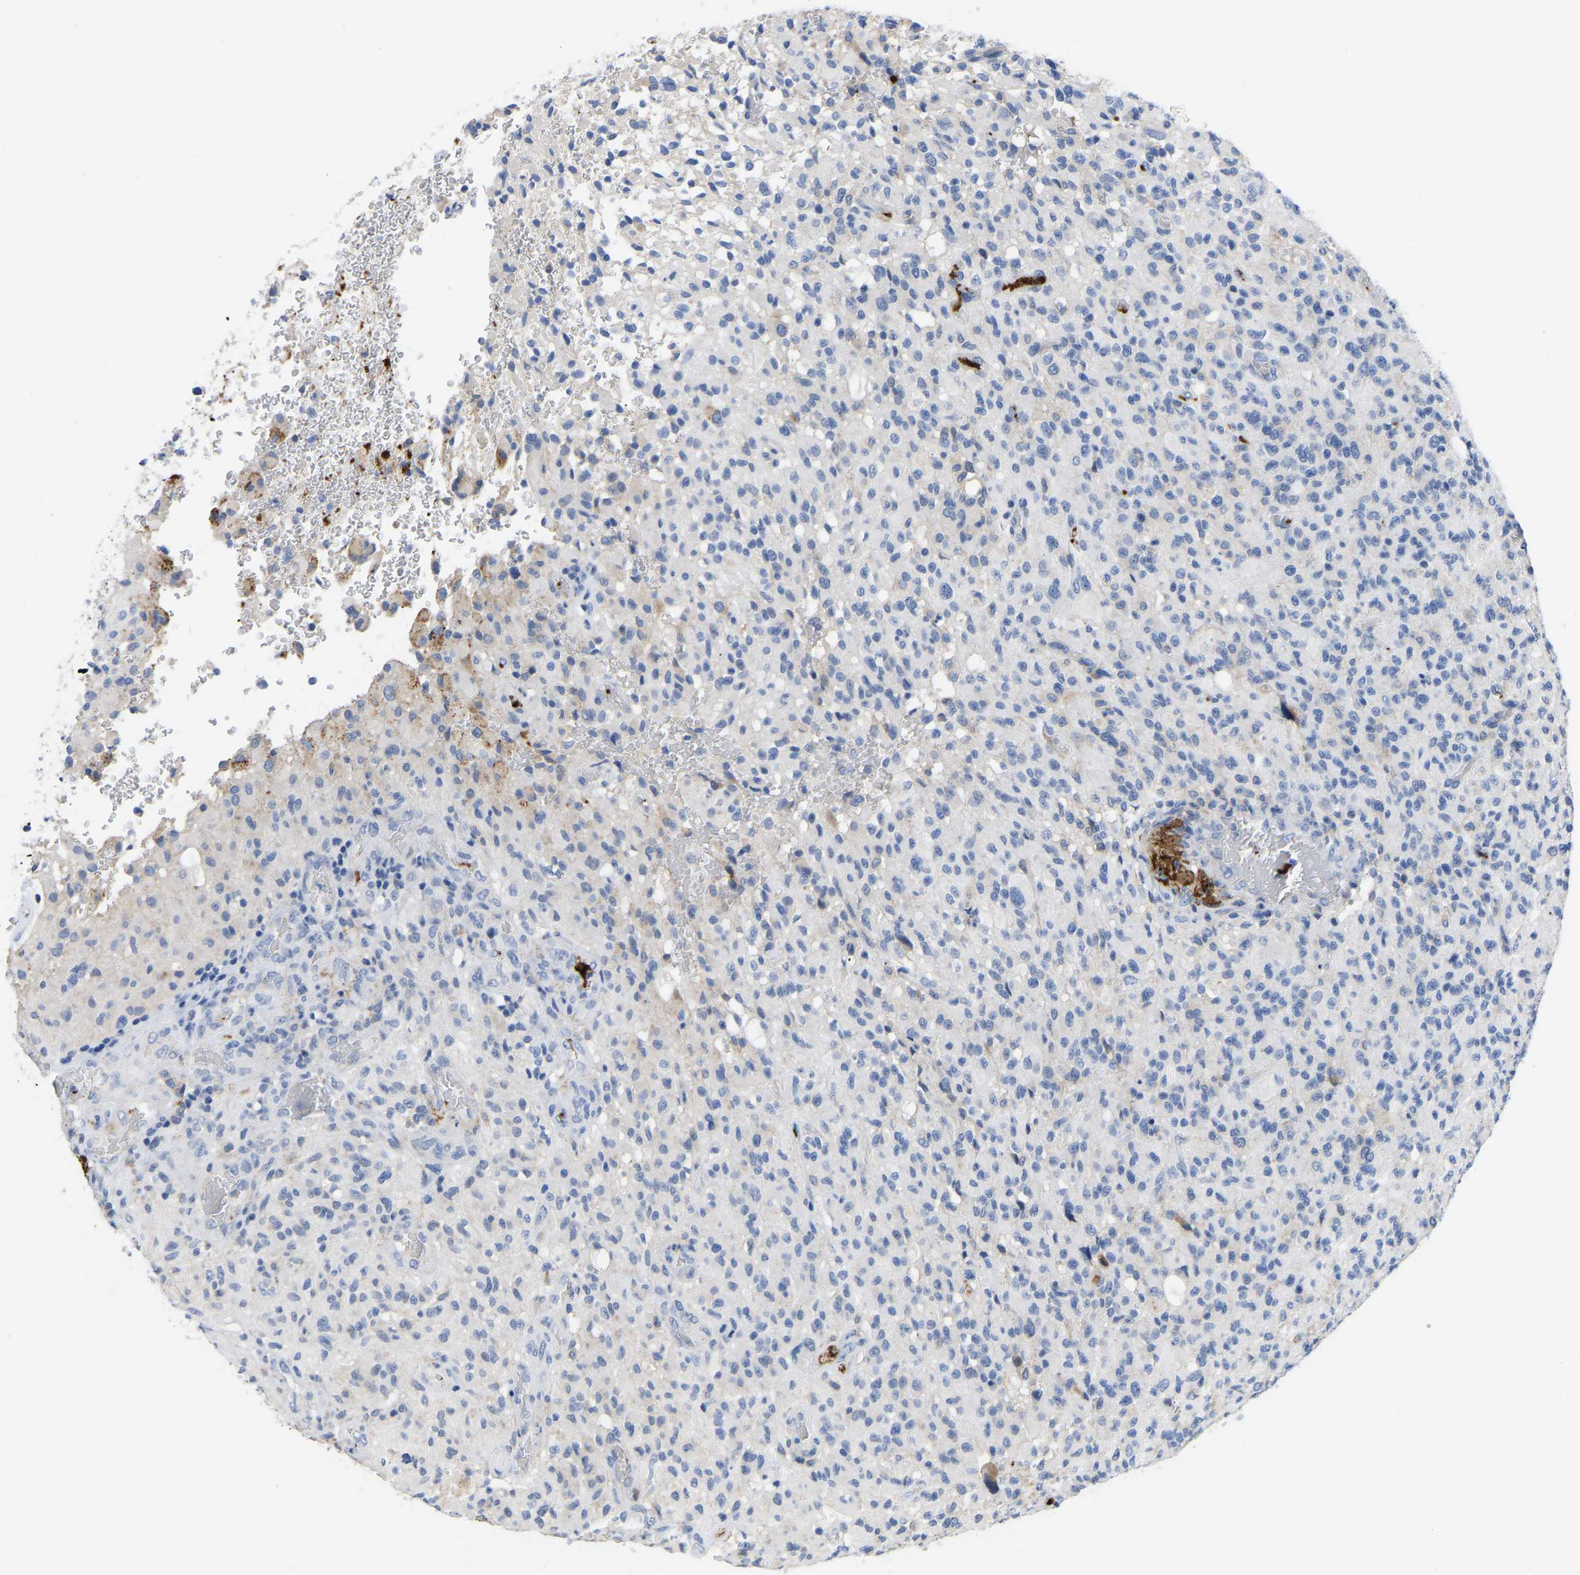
{"staining": {"intensity": "negative", "quantity": "none", "location": "none"}, "tissue": "glioma", "cell_type": "Tumor cells", "image_type": "cancer", "snomed": [{"axis": "morphology", "description": "Glioma, malignant, High grade"}, {"axis": "topography", "description": "Brain"}], "caption": "Human malignant glioma (high-grade) stained for a protein using IHC exhibits no staining in tumor cells.", "gene": "FGF18", "patient": {"sex": "male", "age": 71}}